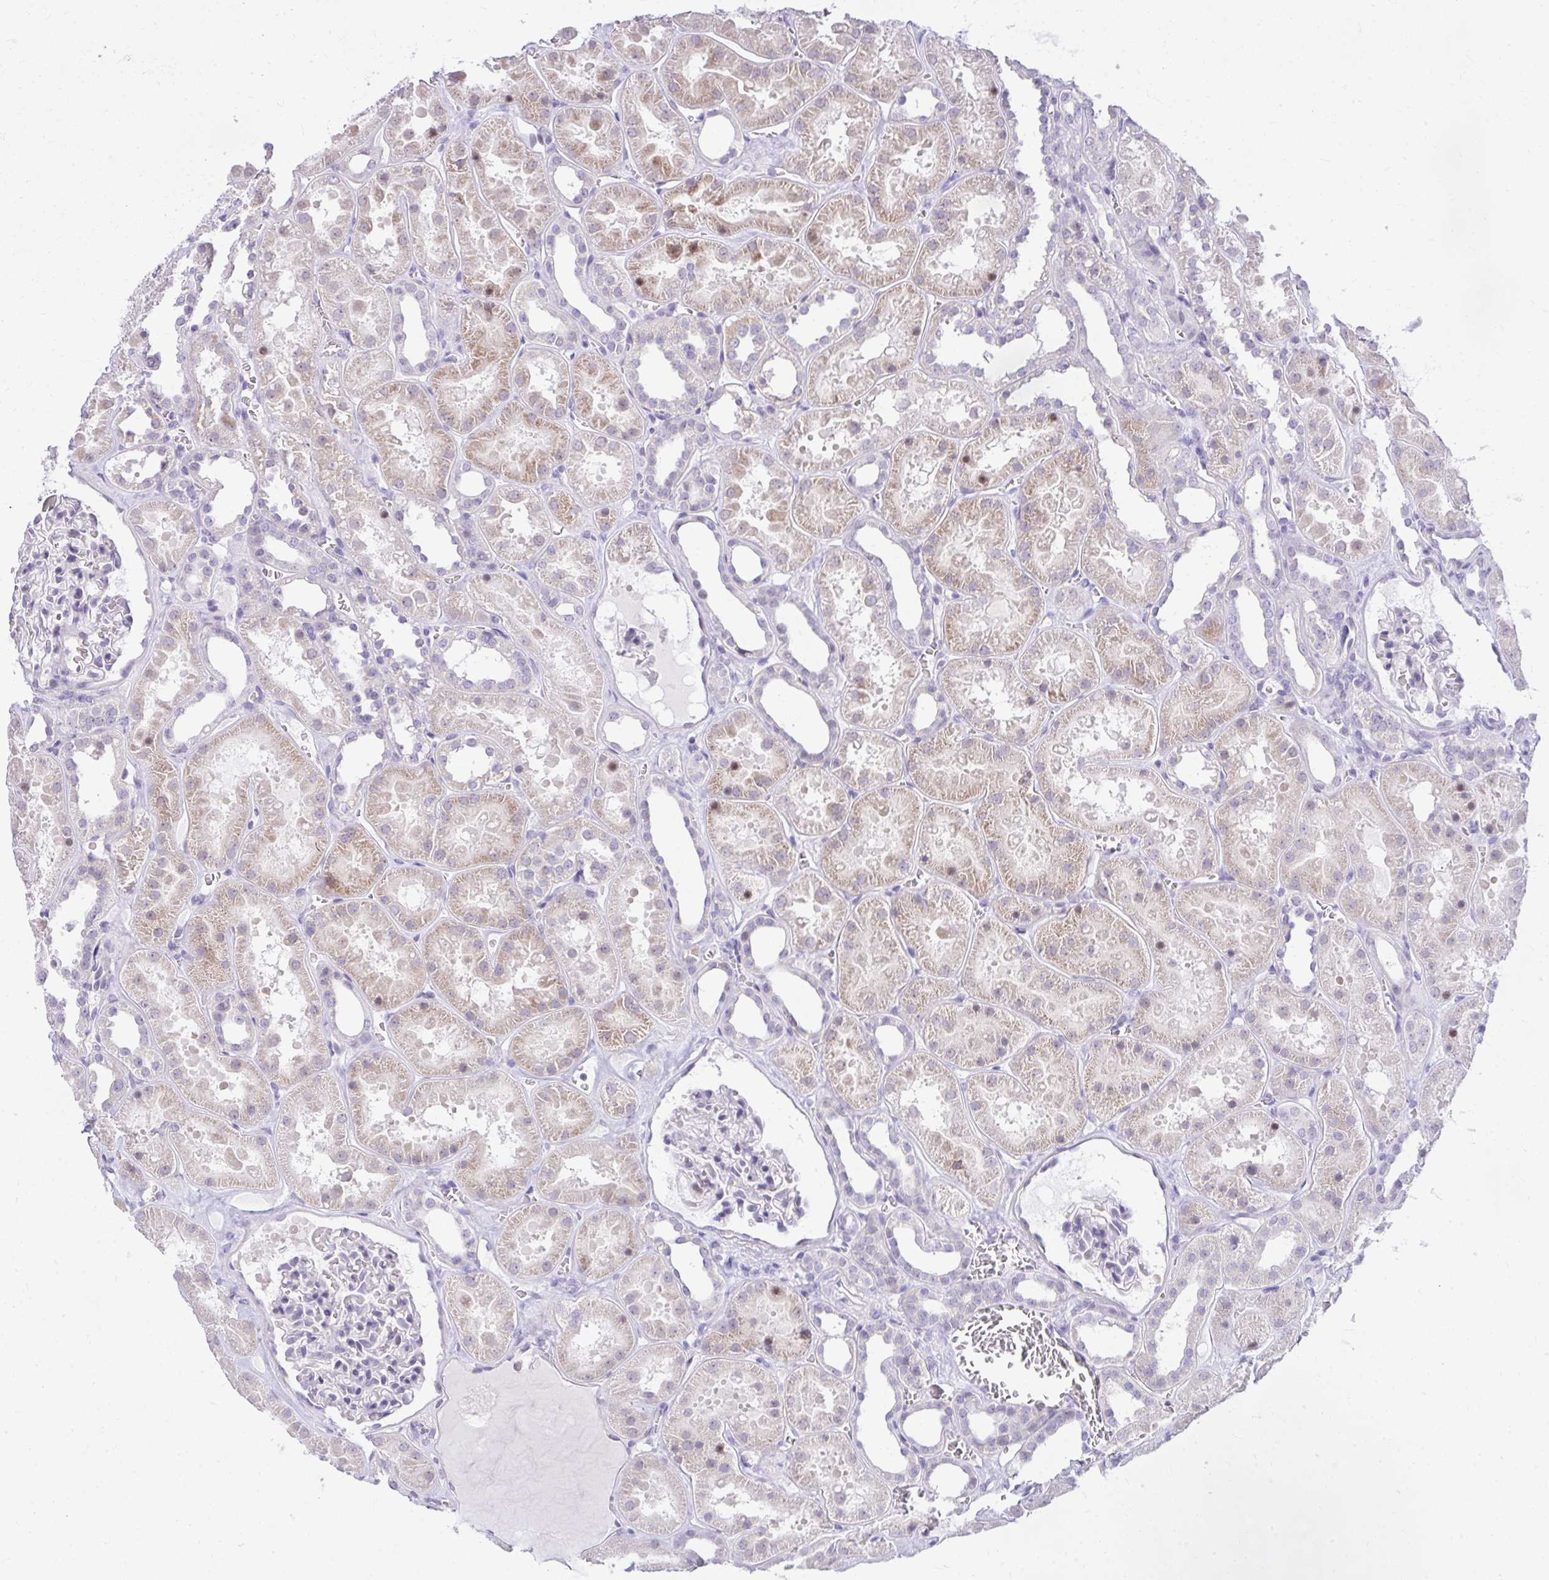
{"staining": {"intensity": "negative", "quantity": "none", "location": "none"}, "tissue": "kidney", "cell_type": "Cells in glomeruli", "image_type": "normal", "snomed": [{"axis": "morphology", "description": "Normal tissue, NOS"}, {"axis": "topography", "description": "Kidney"}], "caption": "This photomicrograph is of unremarkable kidney stained with immunohistochemistry to label a protein in brown with the nuclei are counter-stained blue. There is no expression in cells in glomeruli. (IHC, brightfield microscopy, high magnification).", "gene": "EID3", "patient": {"sex": "female", "age": 41}}